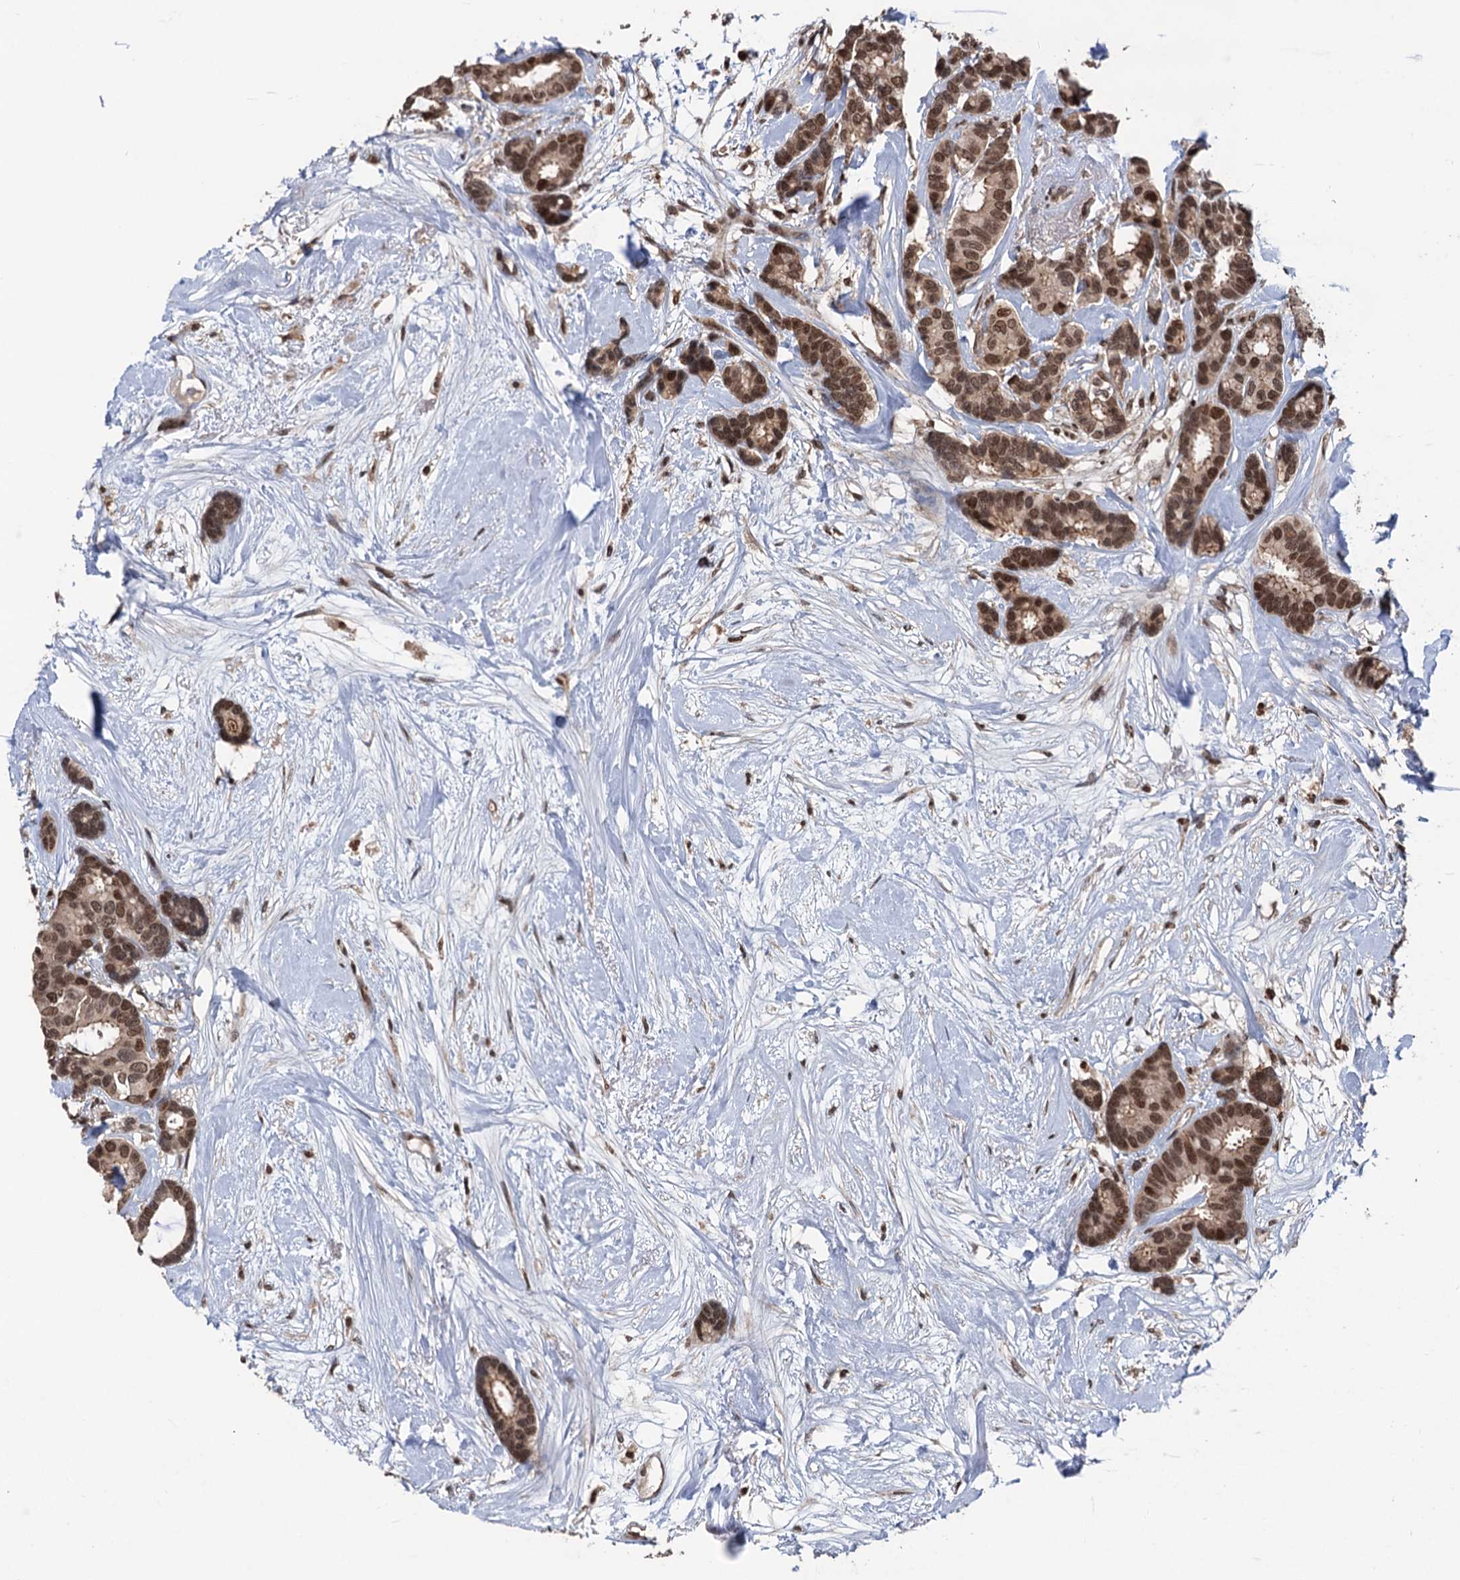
{"staining": {"intensity": "moderate", "quantity": ">75%", "location": "nuclear"}, "tissue": "breast cancer", "cell_type": "Tumor cells", "image_type": "cancer", "snomed": [{"axis": "morphology", "description": "Duct carcinoma"}, {"axis": "topography", "description": "Breast"}], "caption": "Approximately >75% of tumor cells in breast cancer (invasive ductal carcinoma) demonstrate moderate nuclear protein staining as visualized by brown immunohistochemical staining.", "gene": "RASSF4", "patient": {"sex": "female", "age": 87}}